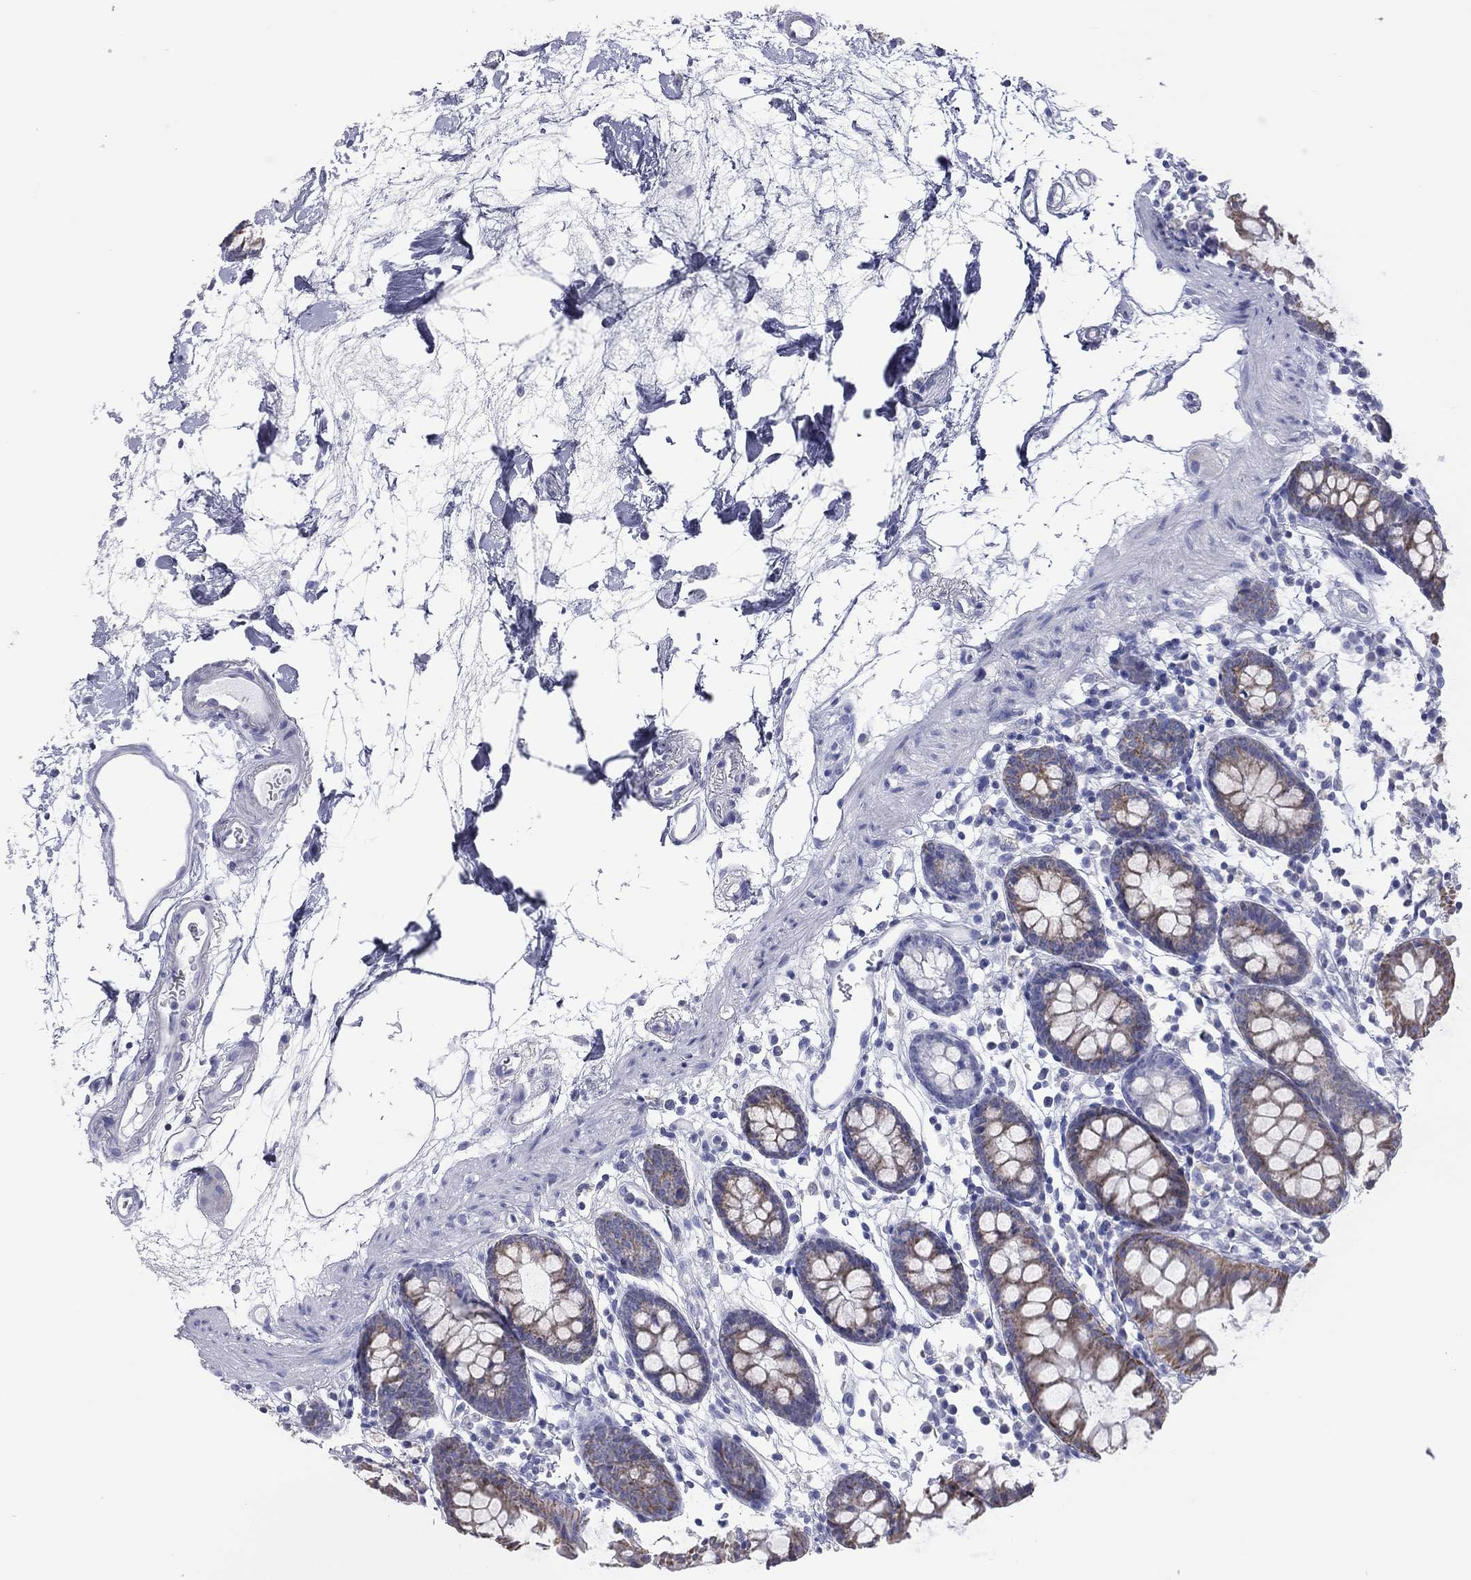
{"staining": {"intensity": "negative", "quantity": "none", "location": "none"}, "tissue": "colon", "cell_type": "Endothelial cells", "image_type": "normal", "snomed": [{"axis": "morphology", "description": "Normal tissue, NOS"}, {"axis": "topography", "description": "Colon"}], "caption": "The IHC image has no significant expression in endothelial cells of colon. (Stains: DAB IHC with hematoxylin counter stain, Microscopy: brightfield microscopy at high magnification).", "gene": "VSIG10", "patient": {"sex": "female", "age": 84}}